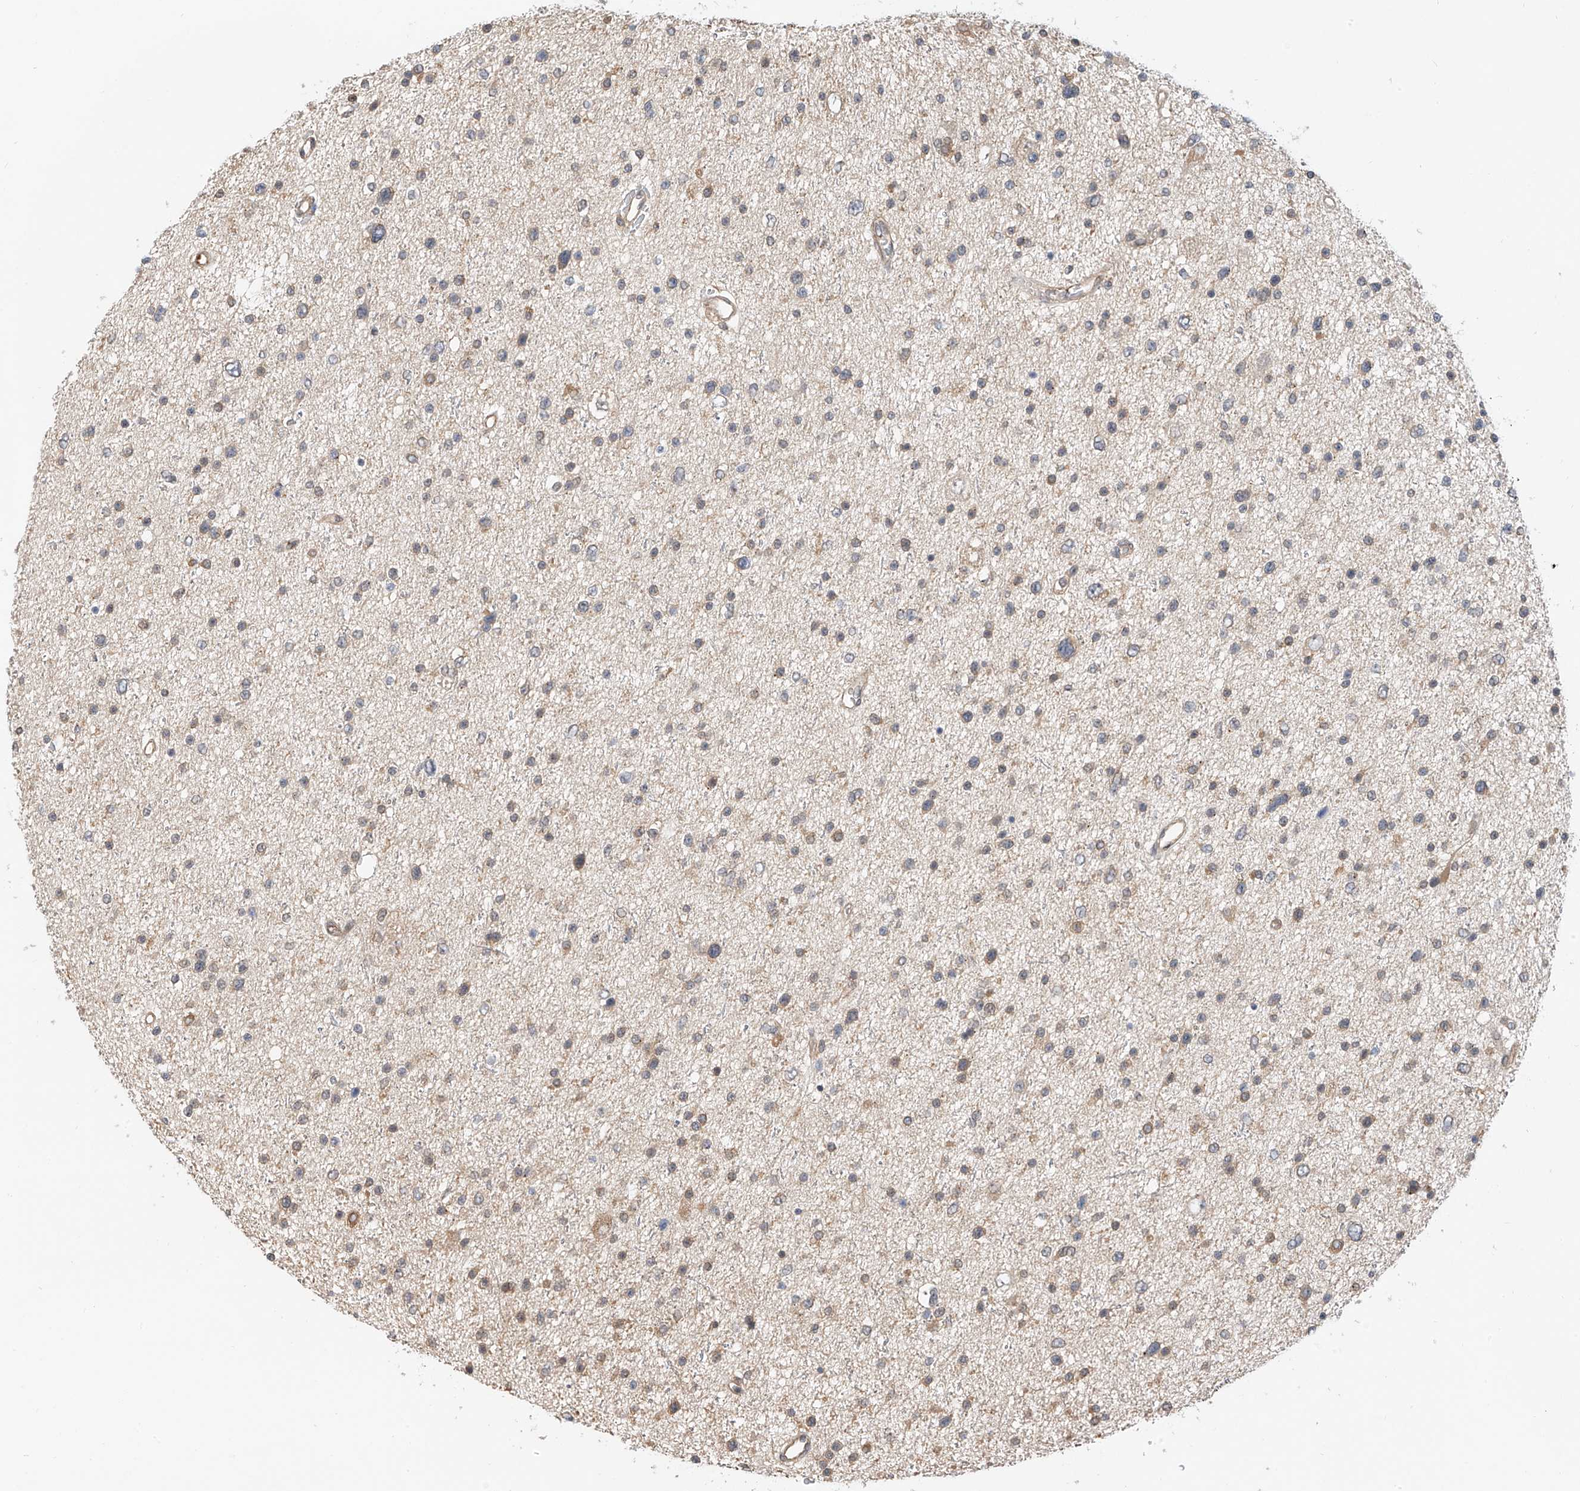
{"staining": {"intensity": "weak", "quantity": "25%-75%", "location": "cytoplasmic/membranous"}, "tissue": "glioma", "cell_type": "Tumor cells", "image_type": "cancer", "snomed": [{"axis": "morphology", "description": "Glioma, malignant, Low grade"}, {"axis": "topography", "description": "Brain"}], "caption": "The image reveals staining of malignant glioma (low-grade), revealing weak cytoplasmic/membranous protein staining (brown color) within tumor cells.", "gene": "PPA2", "patient": {"sex": "female", "age": 37}}